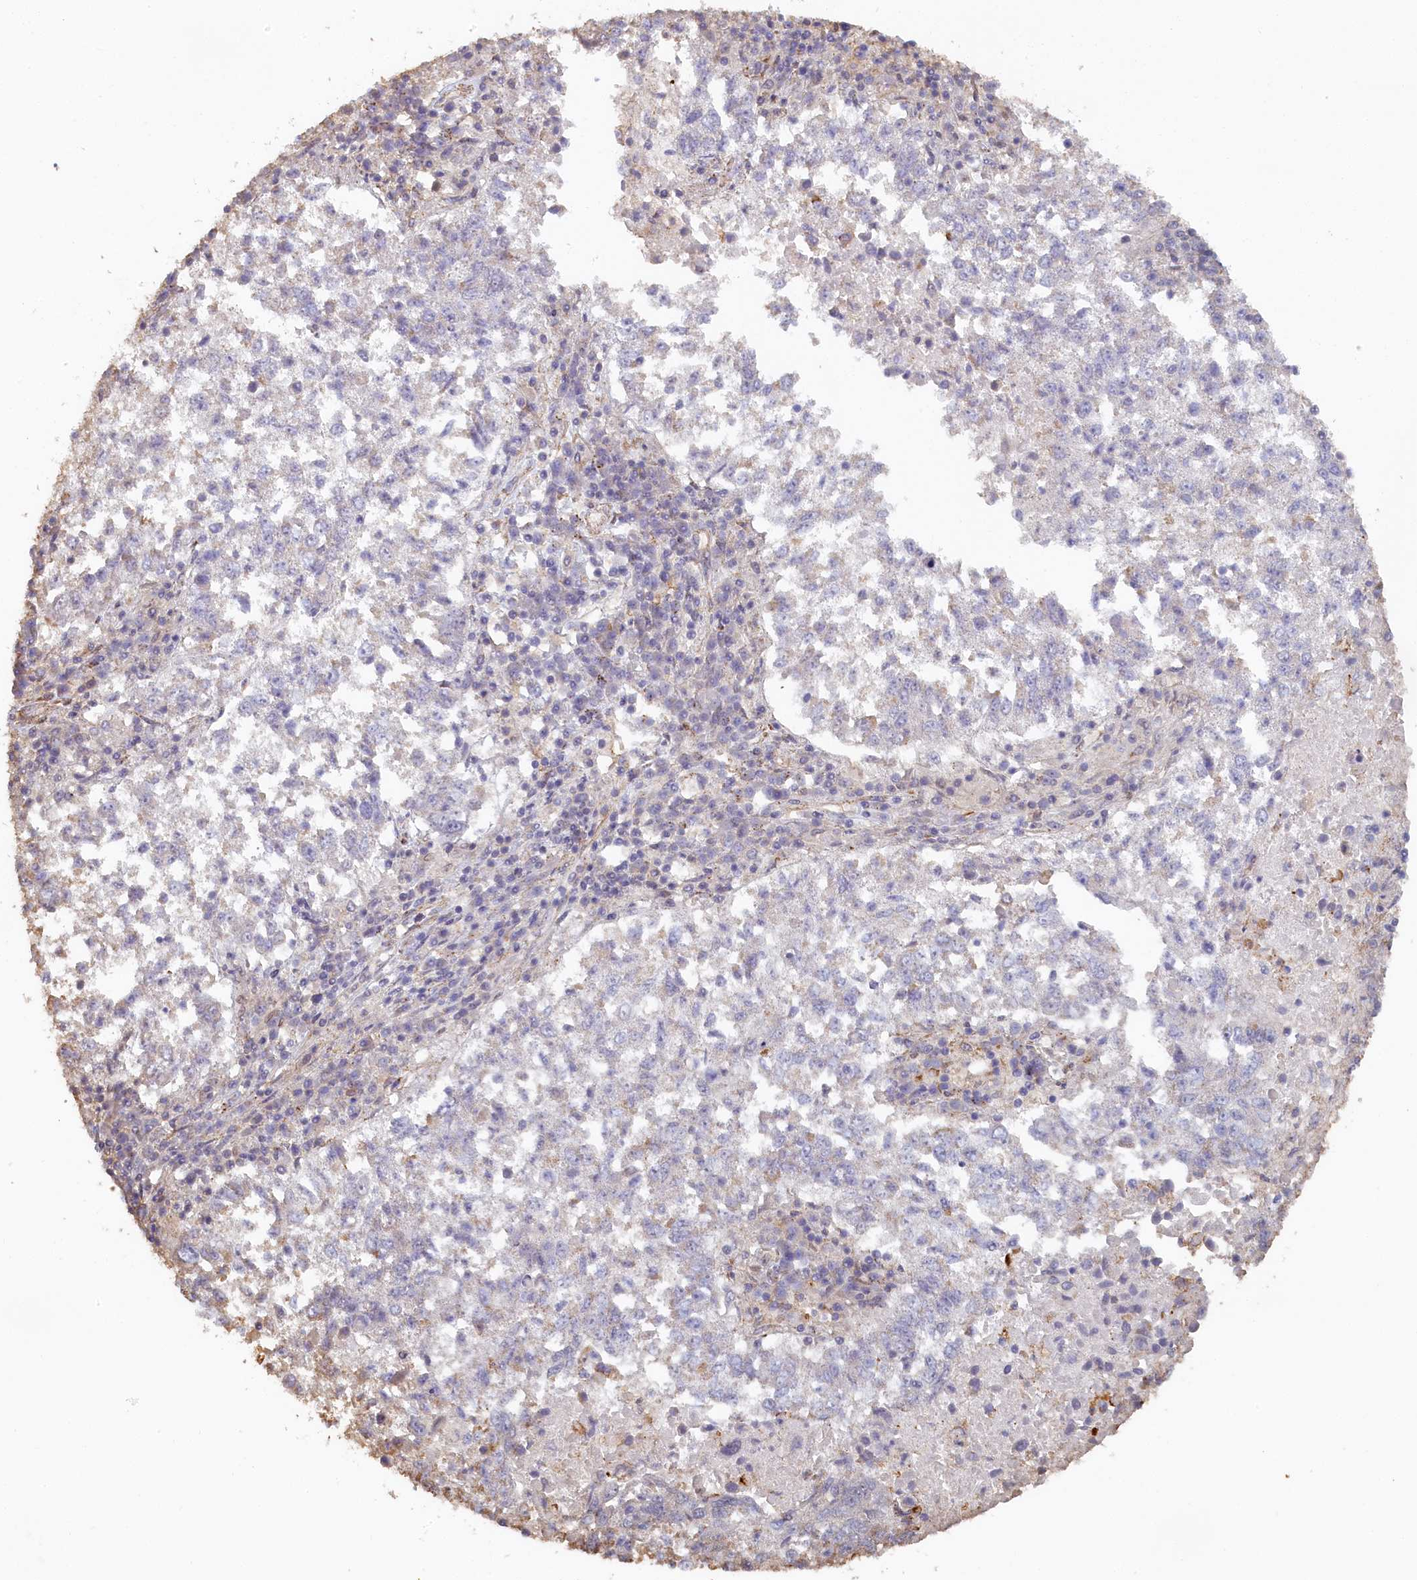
{"staining": {"intensity": "negative", "quantity": "none", "location": "none"}, "tissue": "lung cancer", "cell_type": "Tumor cells", "image_type": "cancer", "snomed": [{"axis": "morphology", "description": "Squamous cell carcinoma, NOS"}, {"axis": "topography", "description": "Lung"}], "caption": "Tumor cells are negative for protein expression in human lung squamous cell carcinoma.", "gene": "STX16", "patient": {"sex": "male", "age": 73}}